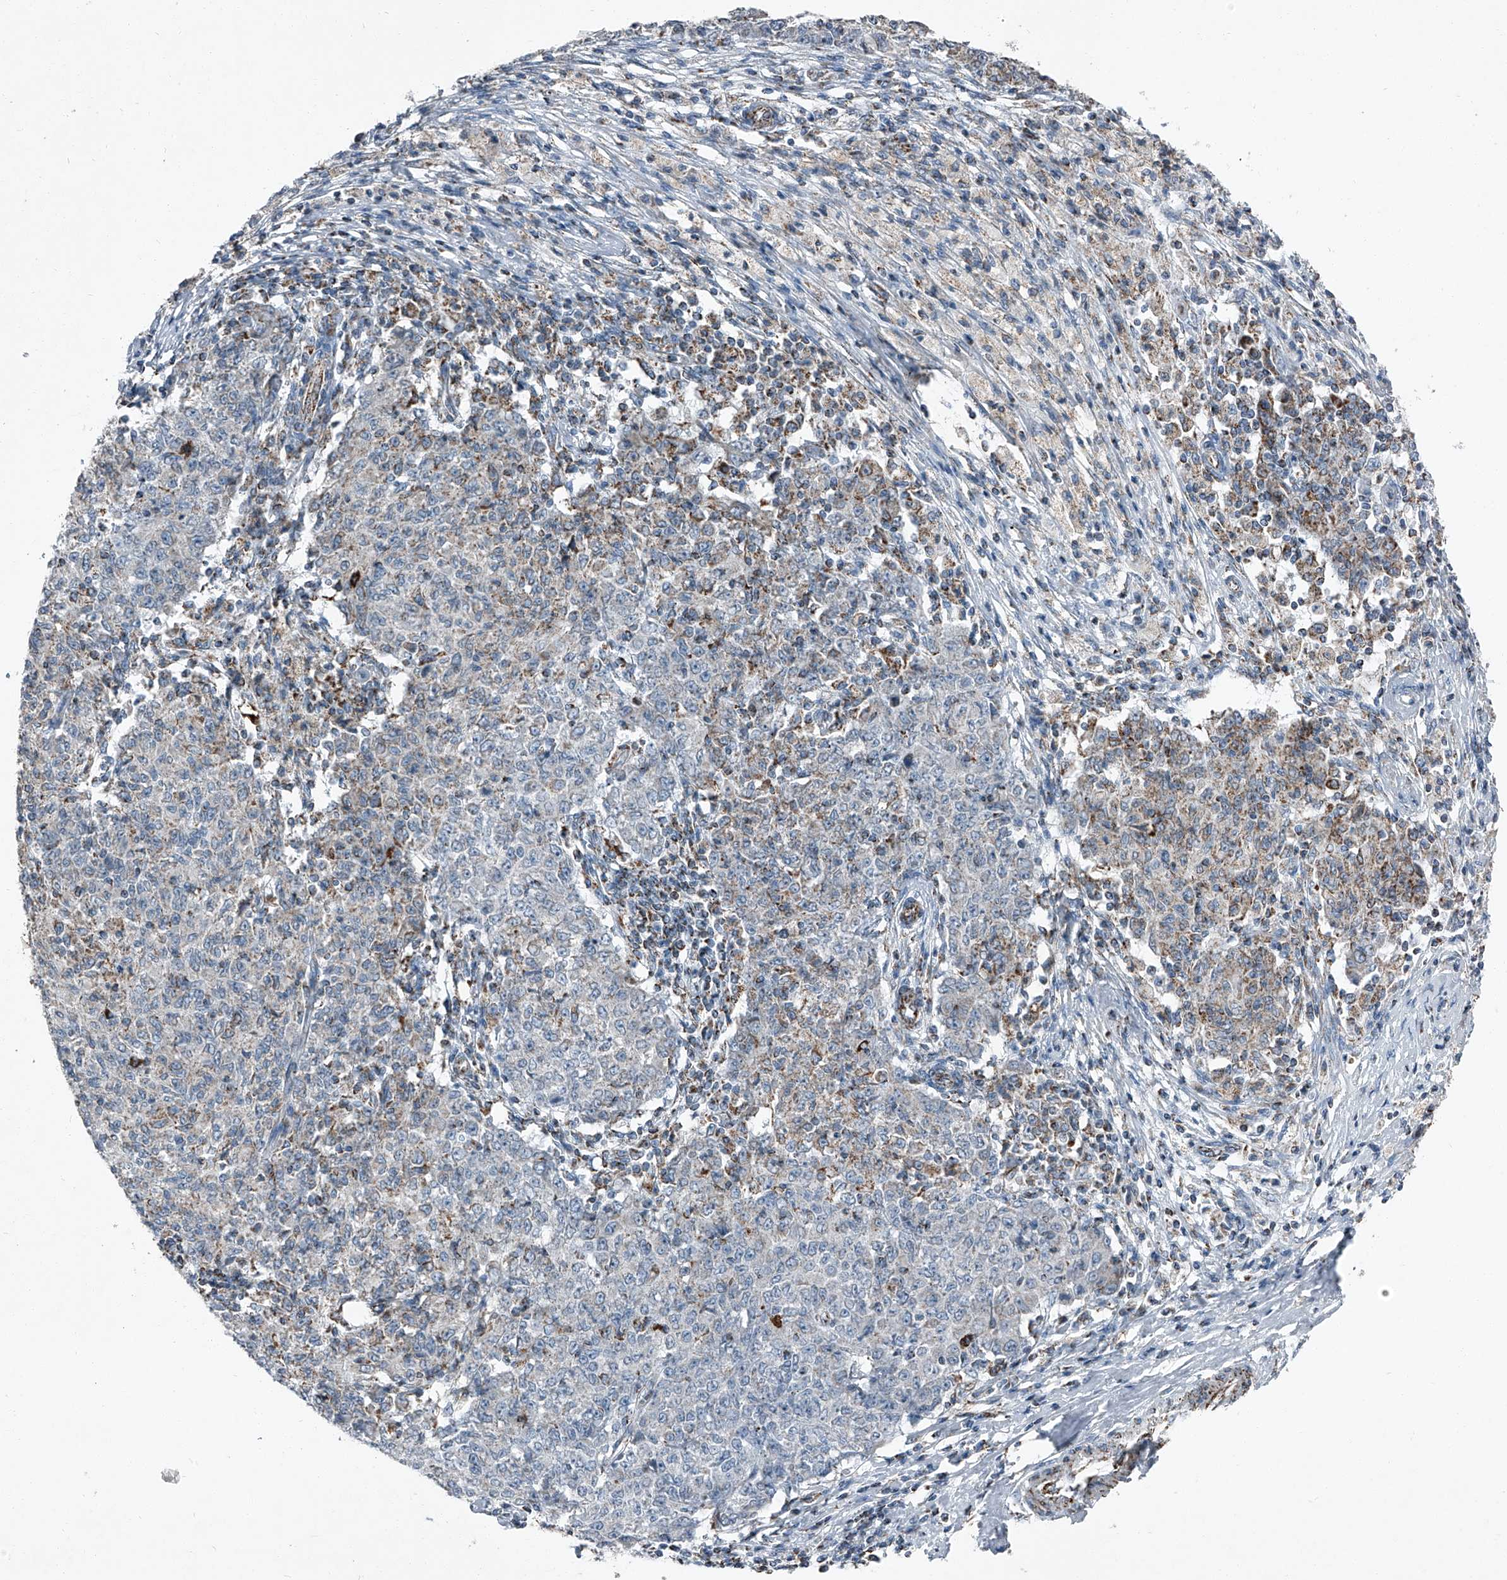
{"staining": {"intensity": "weak", "quantity": "25%-75%", "location": "cytoplasmic/membranous"}, "tissue": "ovarian cancer", "cell_type": "Tumor cells", "image_type": "cancer", "snomed": [{"axis": "morphology", "description": "Carcinoma, endometroid"}, {"axis": "topography", "description": "Ovary"}], "caption": "Protein staining of ovarian cancer tissue displays weak cytoplasmic/membranous staining in about 25%-75% of tumor cells.", "gene": "CHRNA7", "patient": {"sex": "female", "age": 42}}